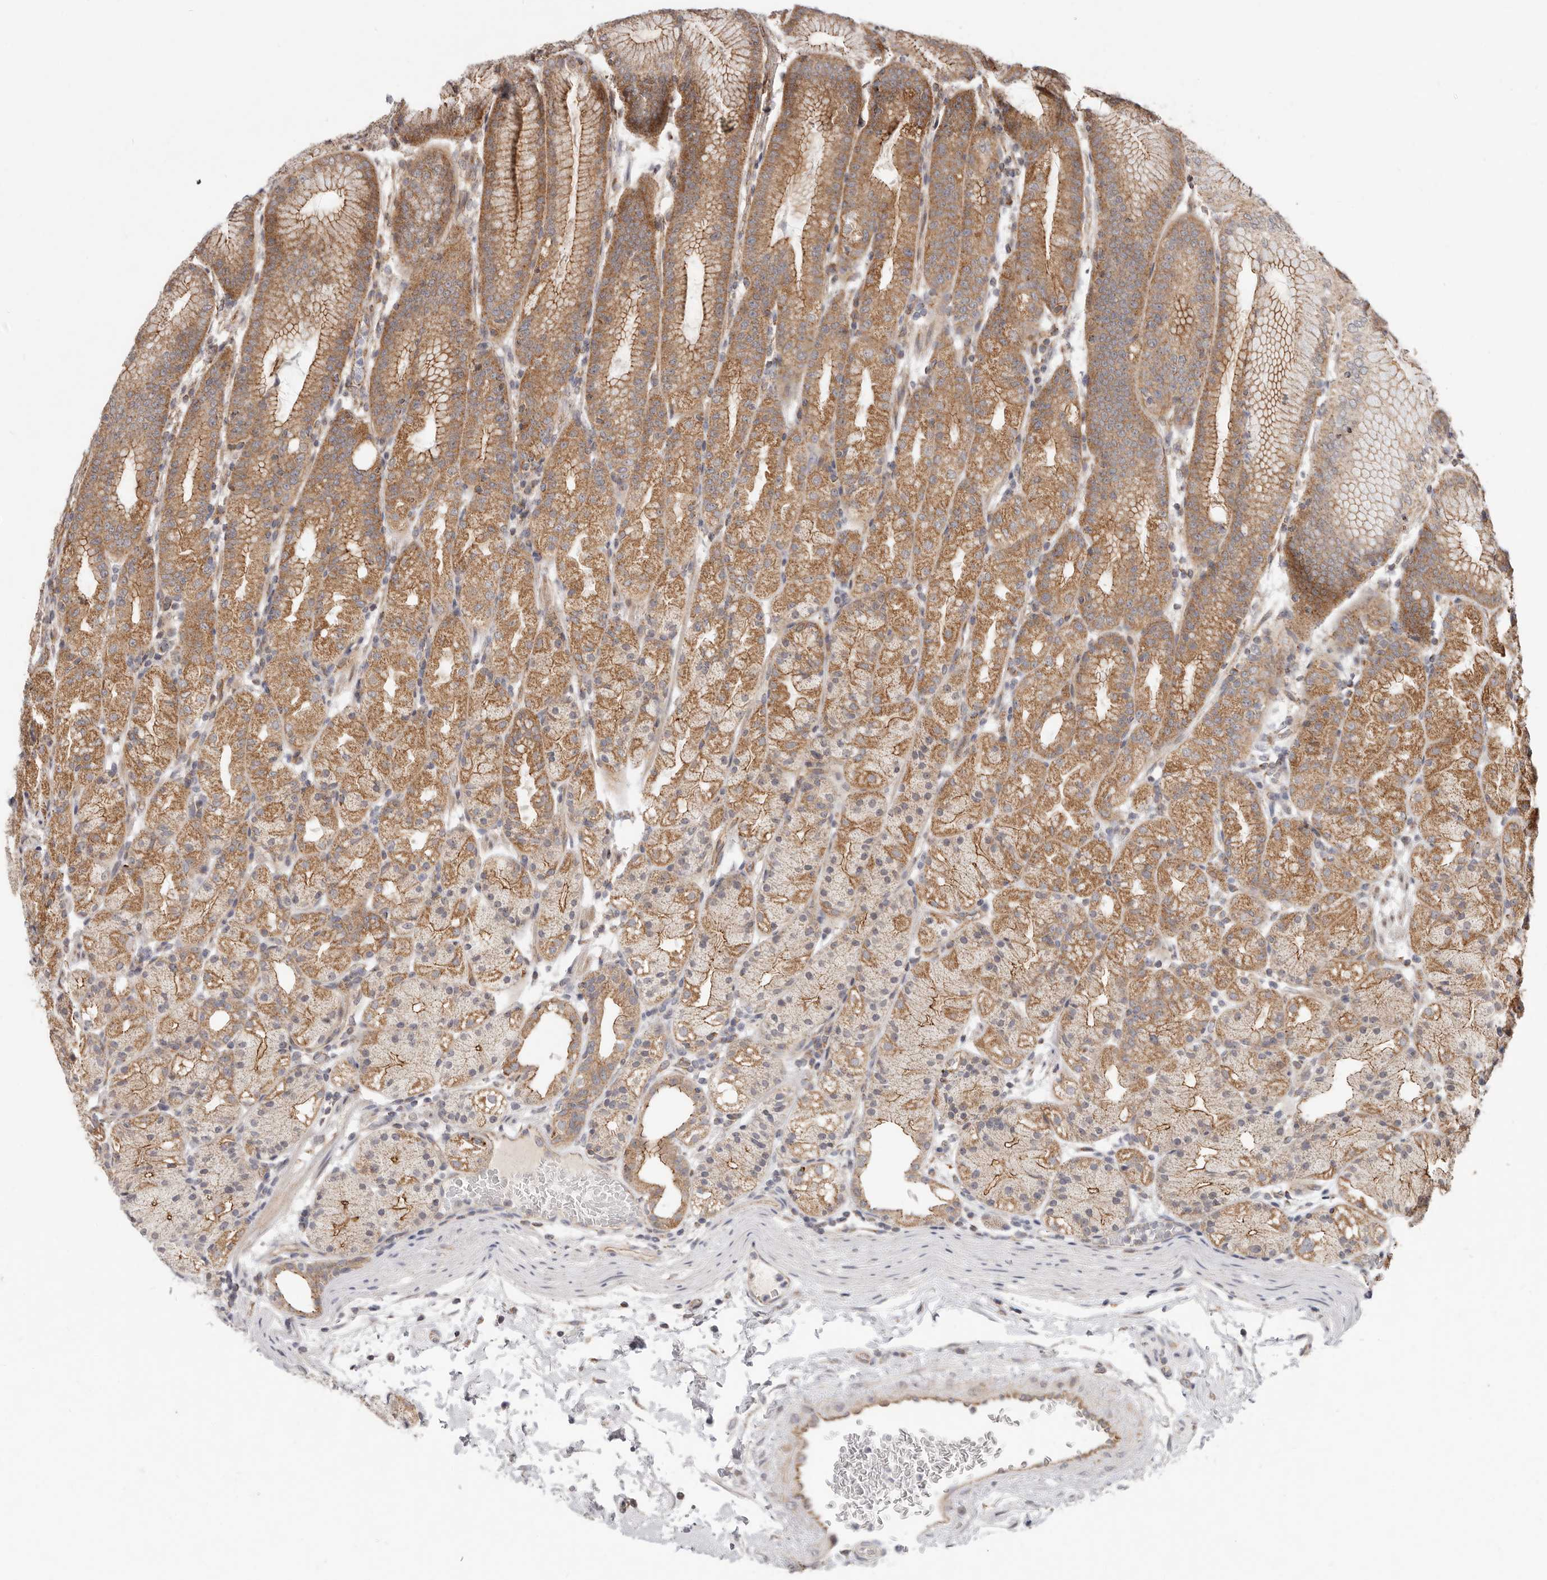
{"staining": {"intensity": "moderate", "quantity": ">75%", "location": "cytoplasmic/membranous"}, "tissue": "stomach", "cell_type": "Glandular cells", "image_type": "normal", "snomed": [{"axis": "morphology", "description": "Normal tissue, NOS"}, {"axis": "topography", "description": "Stomach, upper"}], "caption": "Unremarkable stomach was stained to show a protein in brown. There is medium levels of moderate cytoplasmic/membranous positivity in about >75% of glandular cells. Using DAB (3,3'-diaminobenzidine) (brown) and hematoxylin (blue) stains, captured at high magnification using brightfield microscopy.", "gene": "USP49", "patient": {"sex": "male", "age": 48}}